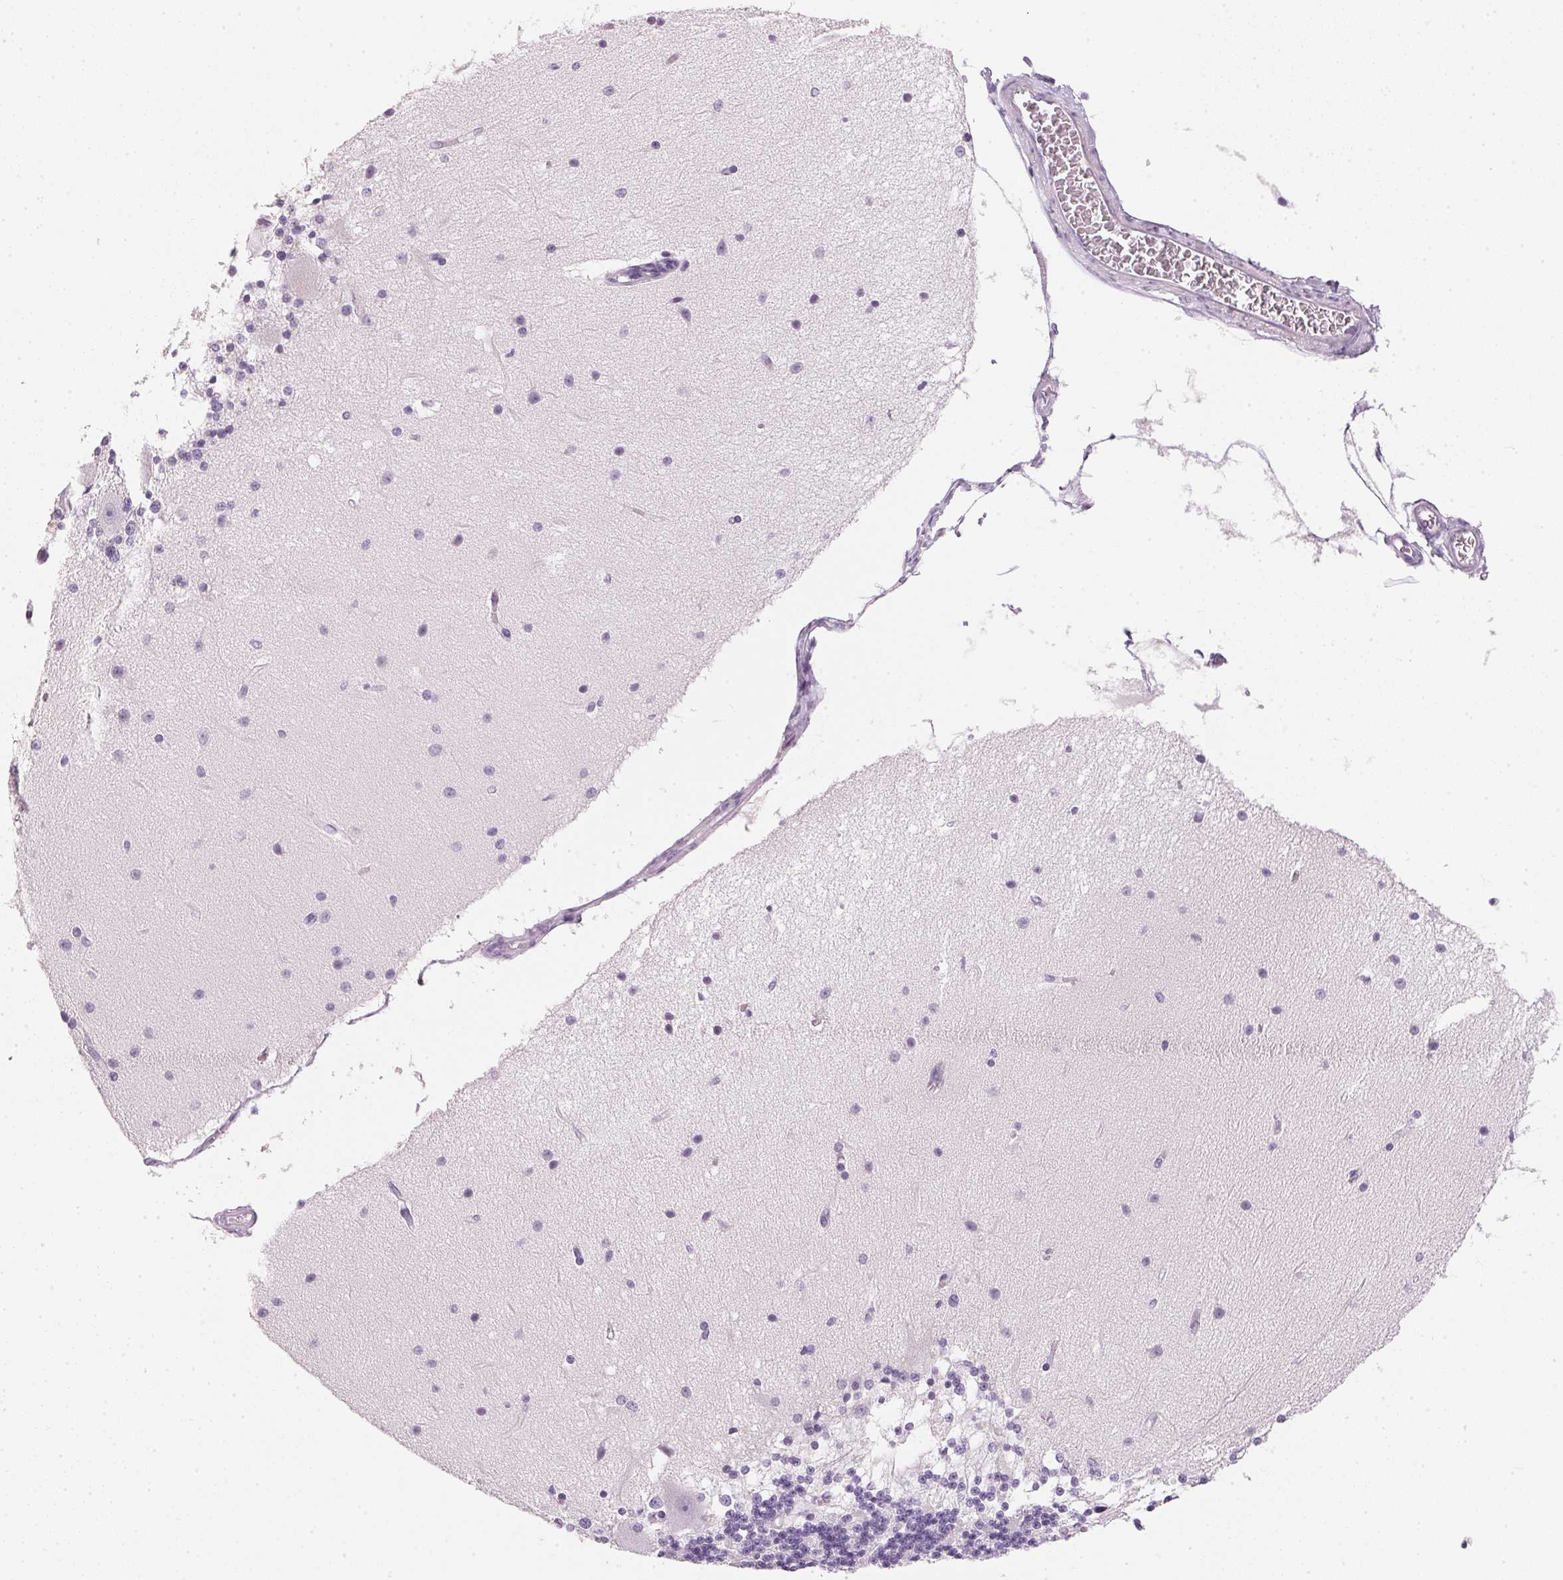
{"staining": {"intensity": "negative", "quantity": "none", "location": "none"}, "tissue": "cerebellum", "cell_type": "Cells in granular layer", "image_type": "normal", "snomed": [{"axis": "morphology", "description": "Normal tissue, NOS"}, {"axis": "topography", "description": "Cerebellum"}], "caption": "Immunohistochemistry of normal cerebellum shows no staining in cells in granular layer.", "gene": "IGFBP1", "patient": {"sex": "female", "age": 54}}